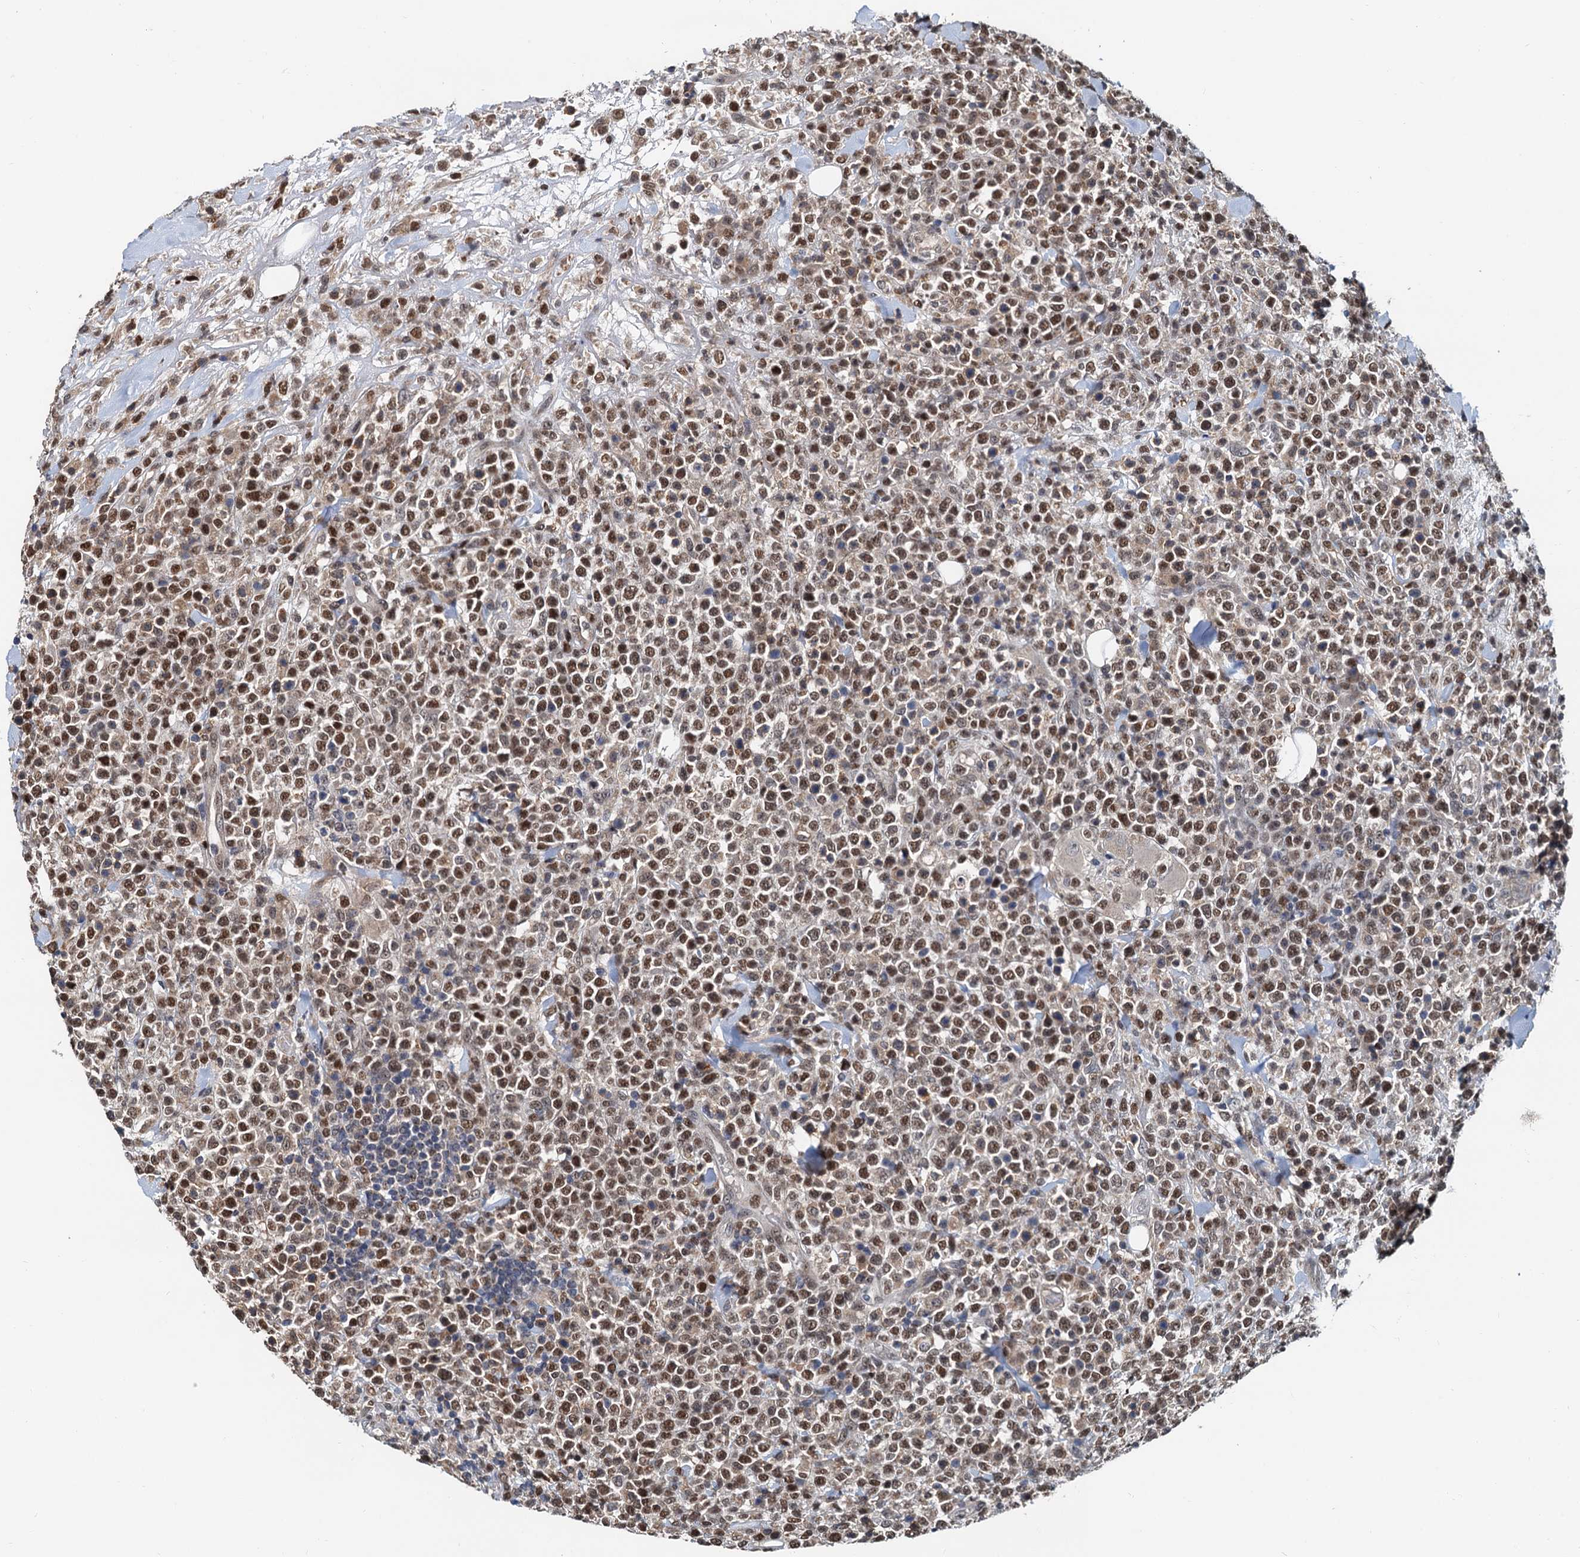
{"staining": {"intensity": "moderate", "quantity": ">75%", "location": "nuclear"}, "tissue": "lymphoma", "cell_type": "Tumor cells", "image_type": "cancer", "snomed": [{"axis": "morphology", "description": "Malignant lymphoma, non-Hodgkin's type, High grade"}, {"axis": "topography", "description": "Colon"}], "caption": "Immunohistochemistry (IHC) (DAB) staining of human malignant lymphoma, non-Hodgkin's type (high-grade) displays moderate nuclear protein staining in about >75% of tumor cells.", "gene": "MCMBP", "patient": {"sex": "female", "age": 53}}